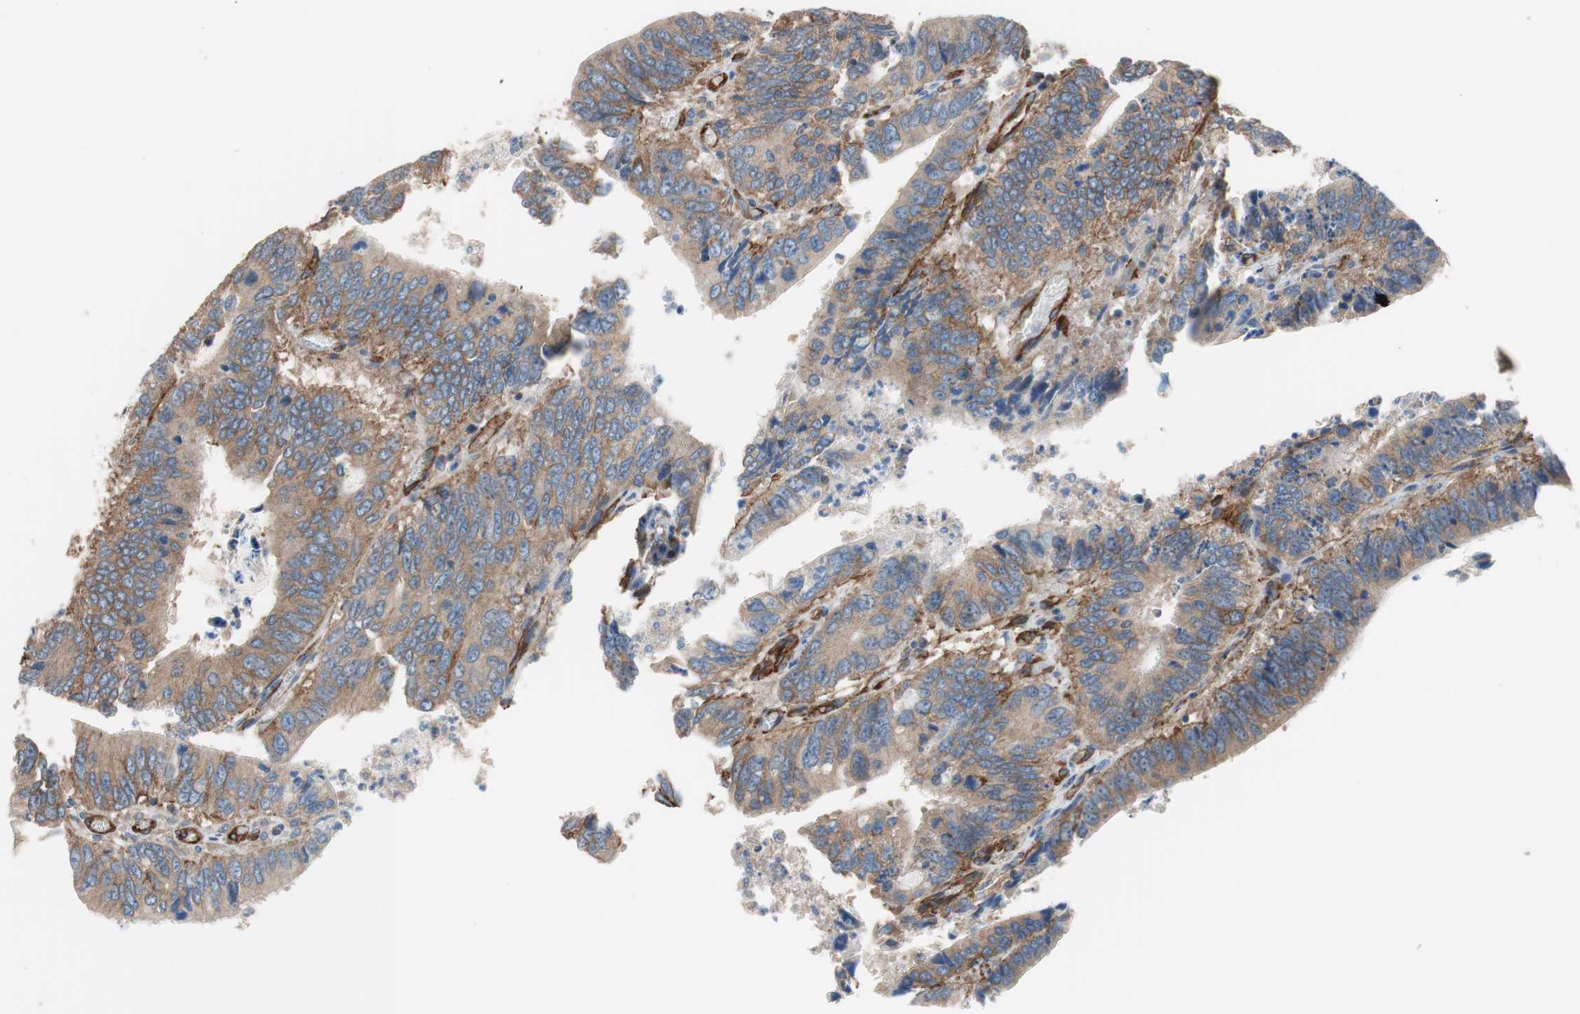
{"staining": {"intensity": "strong", "quantity": ">75%", "location": "cytoplasmic/membranous"}, "tissue": "colorectal cancer", "cell_type": "Tumor cells", "image_type": "cancer", "snomed": [{"axis": "morphology", "description": "Adenocarcinoma, NOS"}, {"axis": "topography", "description": "Colon"}], "caption": "Adenocarcinoma (colorectal) tissue demonstrates strong cytoplasmic/membranous expression in approximately >75% of tumor cells (DAB IHC, brown staining for protein, blue staining for nuclei).", "gene": "GPSM2", "patient": {"sex": "male", "age": 72}}